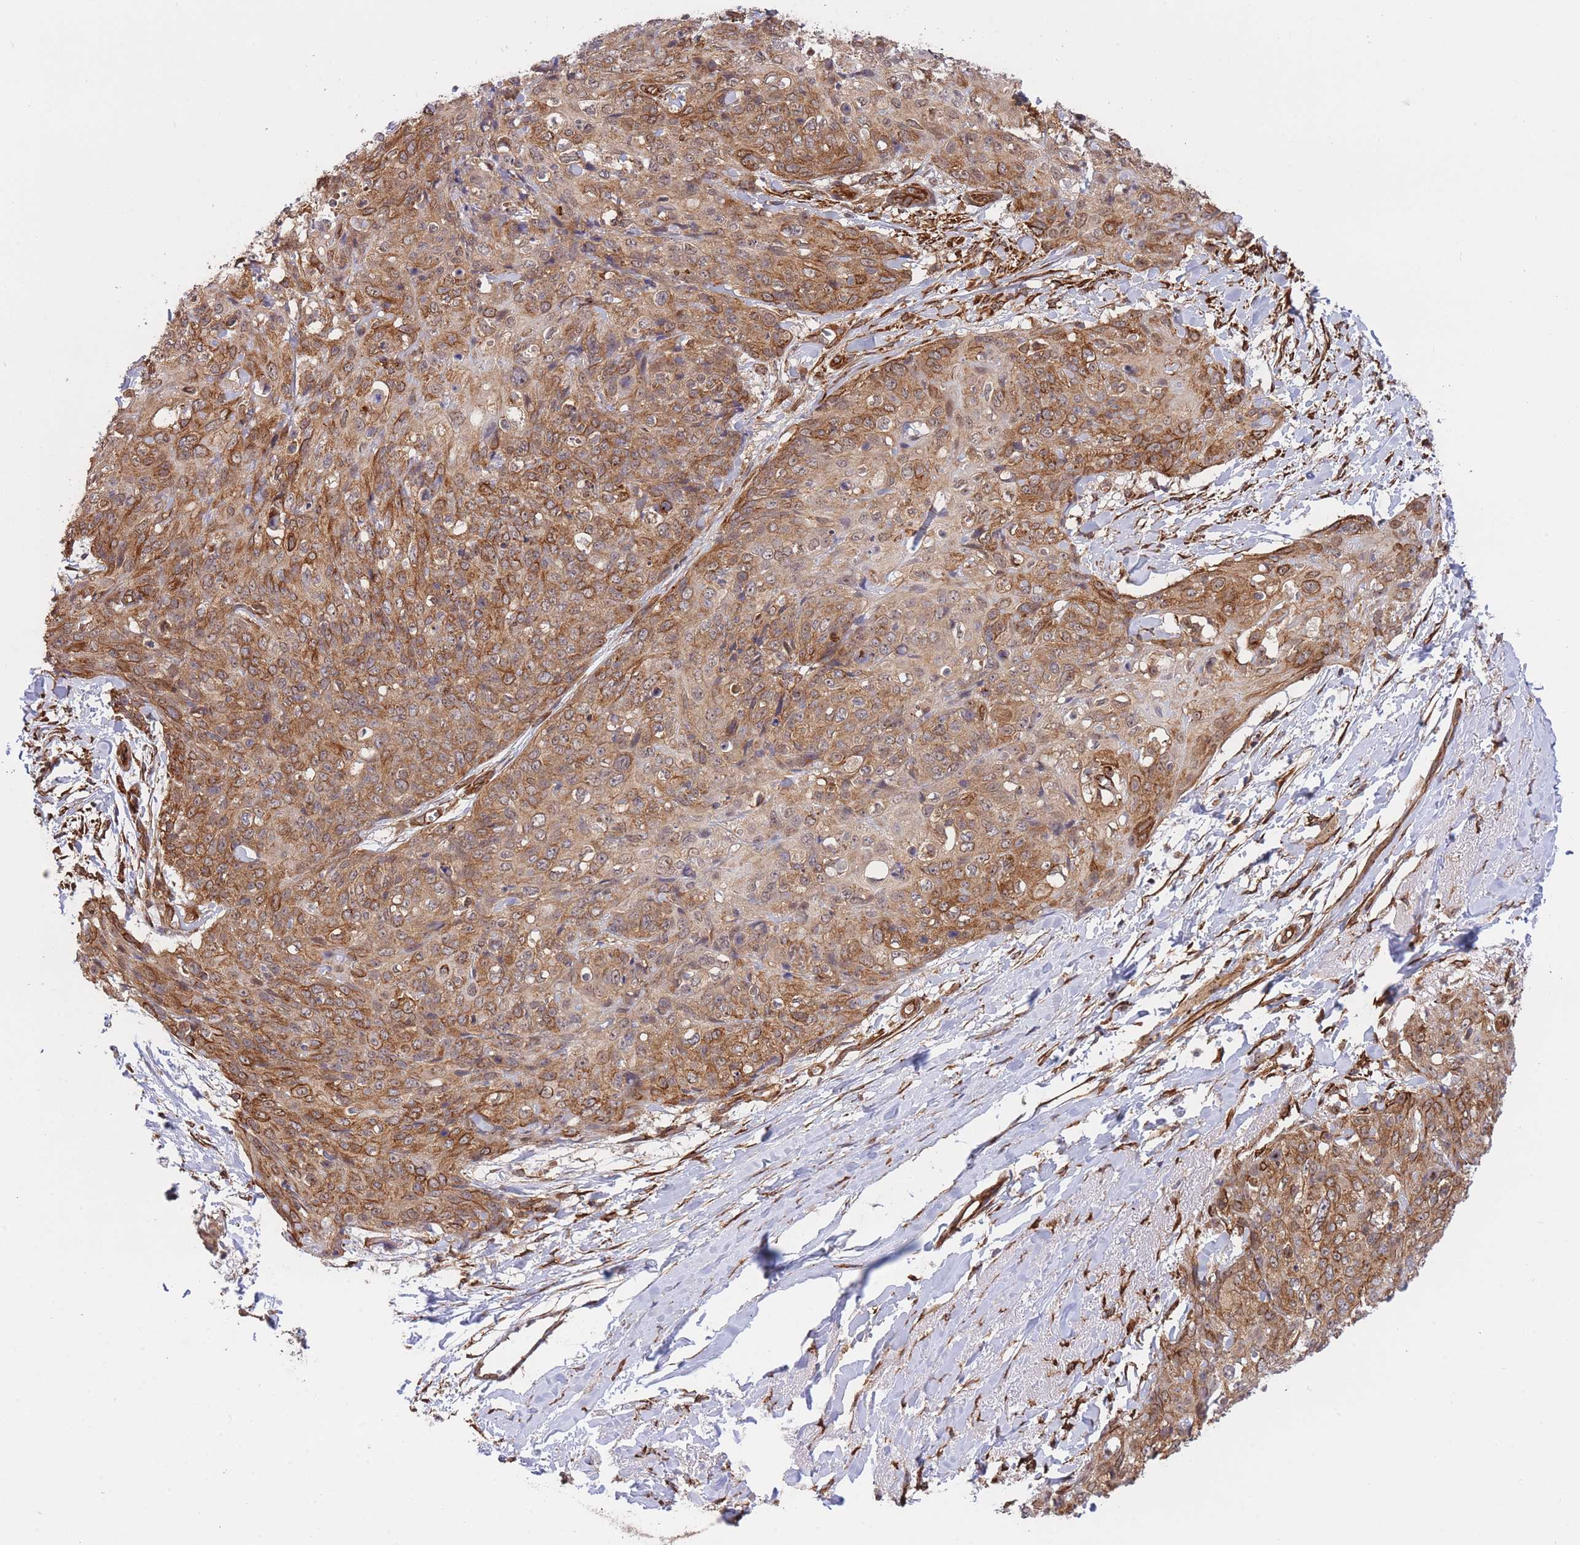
{"staining": {"intensity": "moderate", "quantity": ">75%", "location": "cytoplasmic/membranous"}, "tissue": "skin cancer", "cell_type": "Tumor cells", "image_type": "cancer", "snomed": [{"axis": "morphology", "description": "Squamous cell carcinoma, NOS"}, {"axis": "topography", "description": "Skin"}, {"axis": "topography", "description": "Vulva"}], "caption": "The immunohistochemical stain shows moderate cytoplasmic/membranous staining in tumor cells of skin cancer tissue.", "gene": "EXOSC8", "patient": {"sex": "female", "age": 85}}